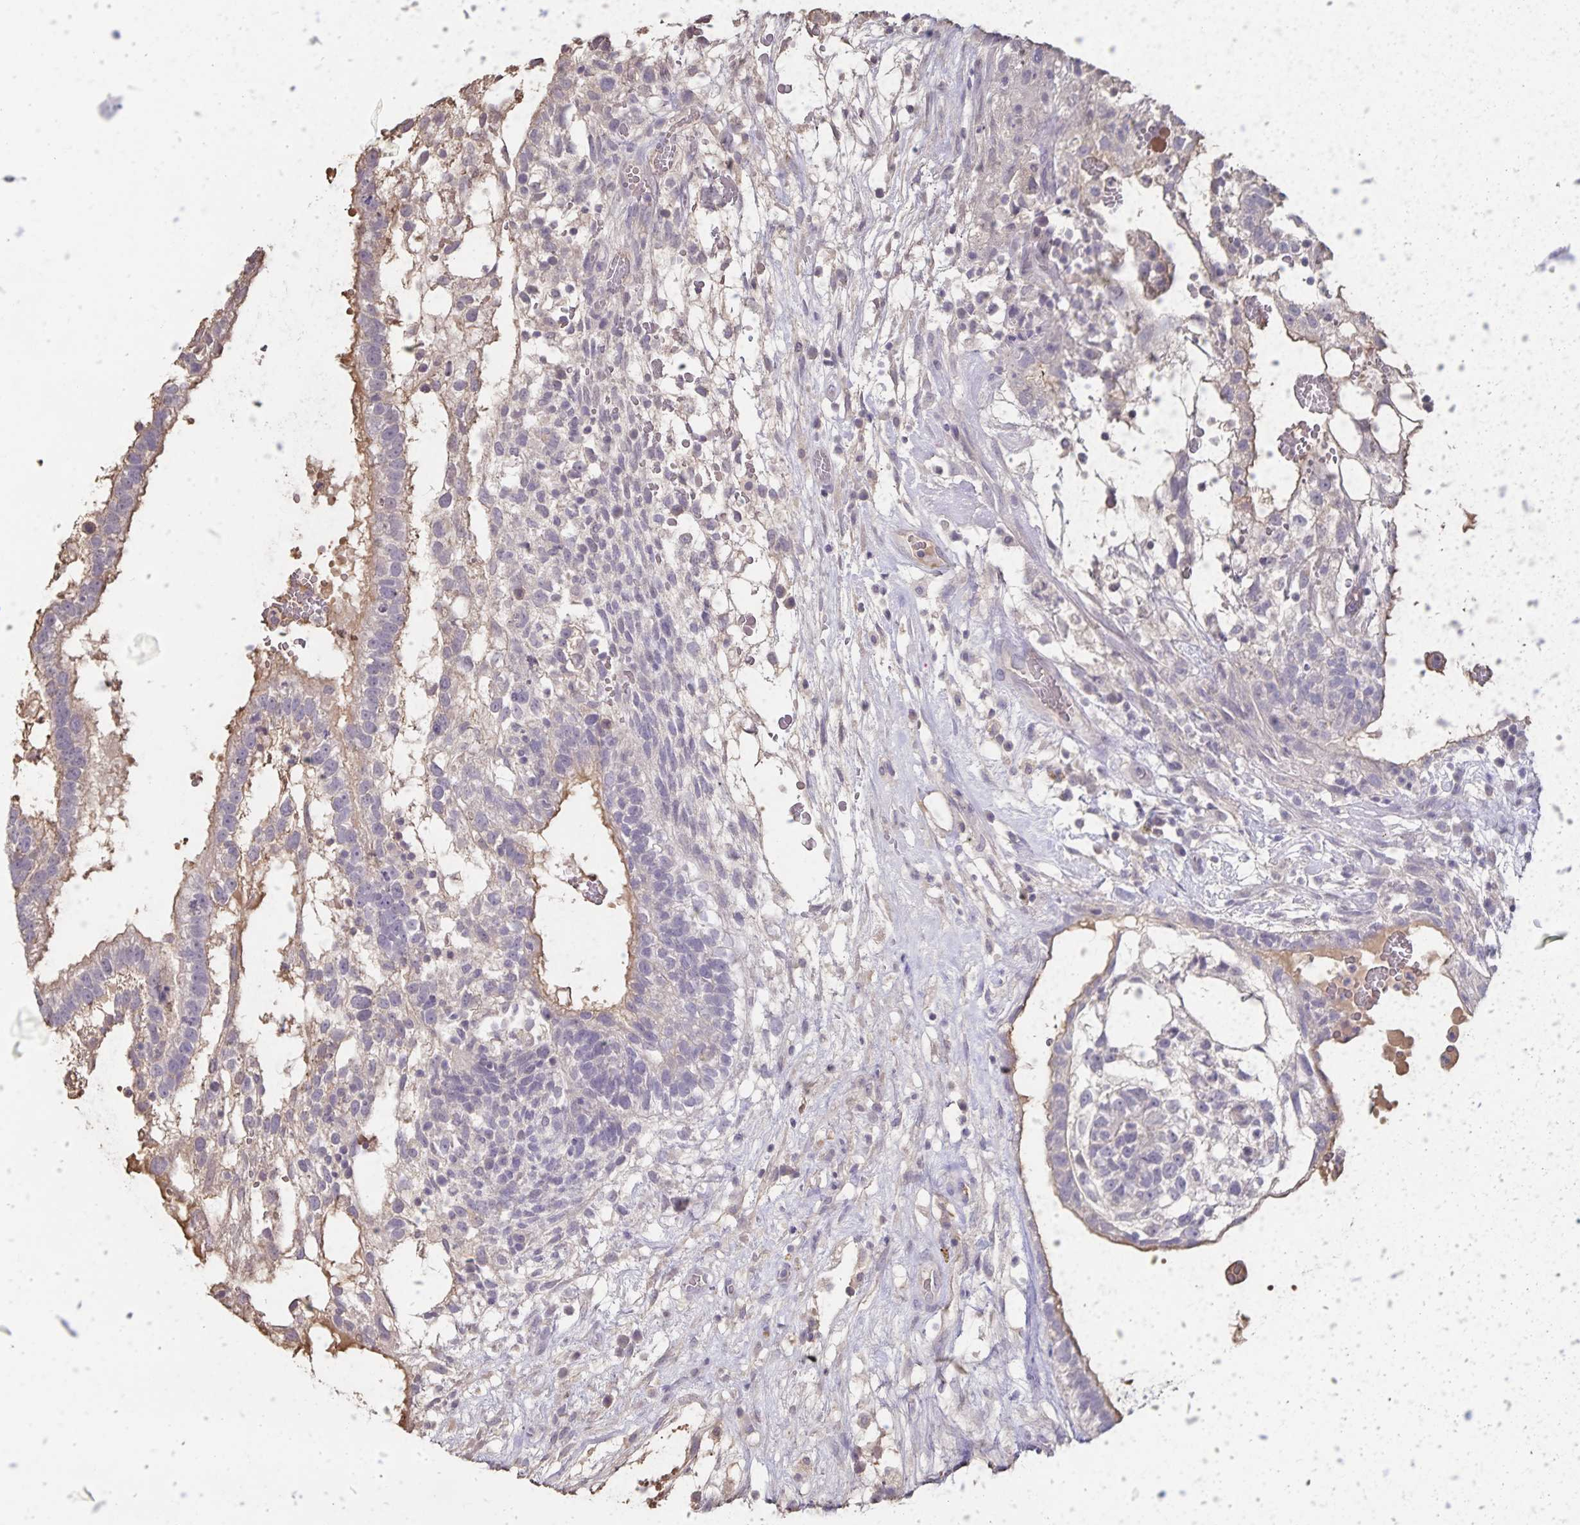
{"staining": {"intensity": "moderate", "quantity": "<25%", "location": "cytoplasmic/membranous"}, "tissue": "testis cancer", "cell_type": "Tumor cells", "image_type": "cancer", "snomed": [{"axis": "morphology", "description": "Normal tissue, NOS"}, {"axis": "morphology", "description": "Carcinoma, Embryonal, NOS"}, {"axis": "topography", "description": "Testis"}], "caption": "The immunohistochemical stain labels moderate cytoplasmic/membranous positivity in tumor cells of testis cancer tissue.", "gene": "INSL5", "patient": {"sex": "male", "age": 32}}